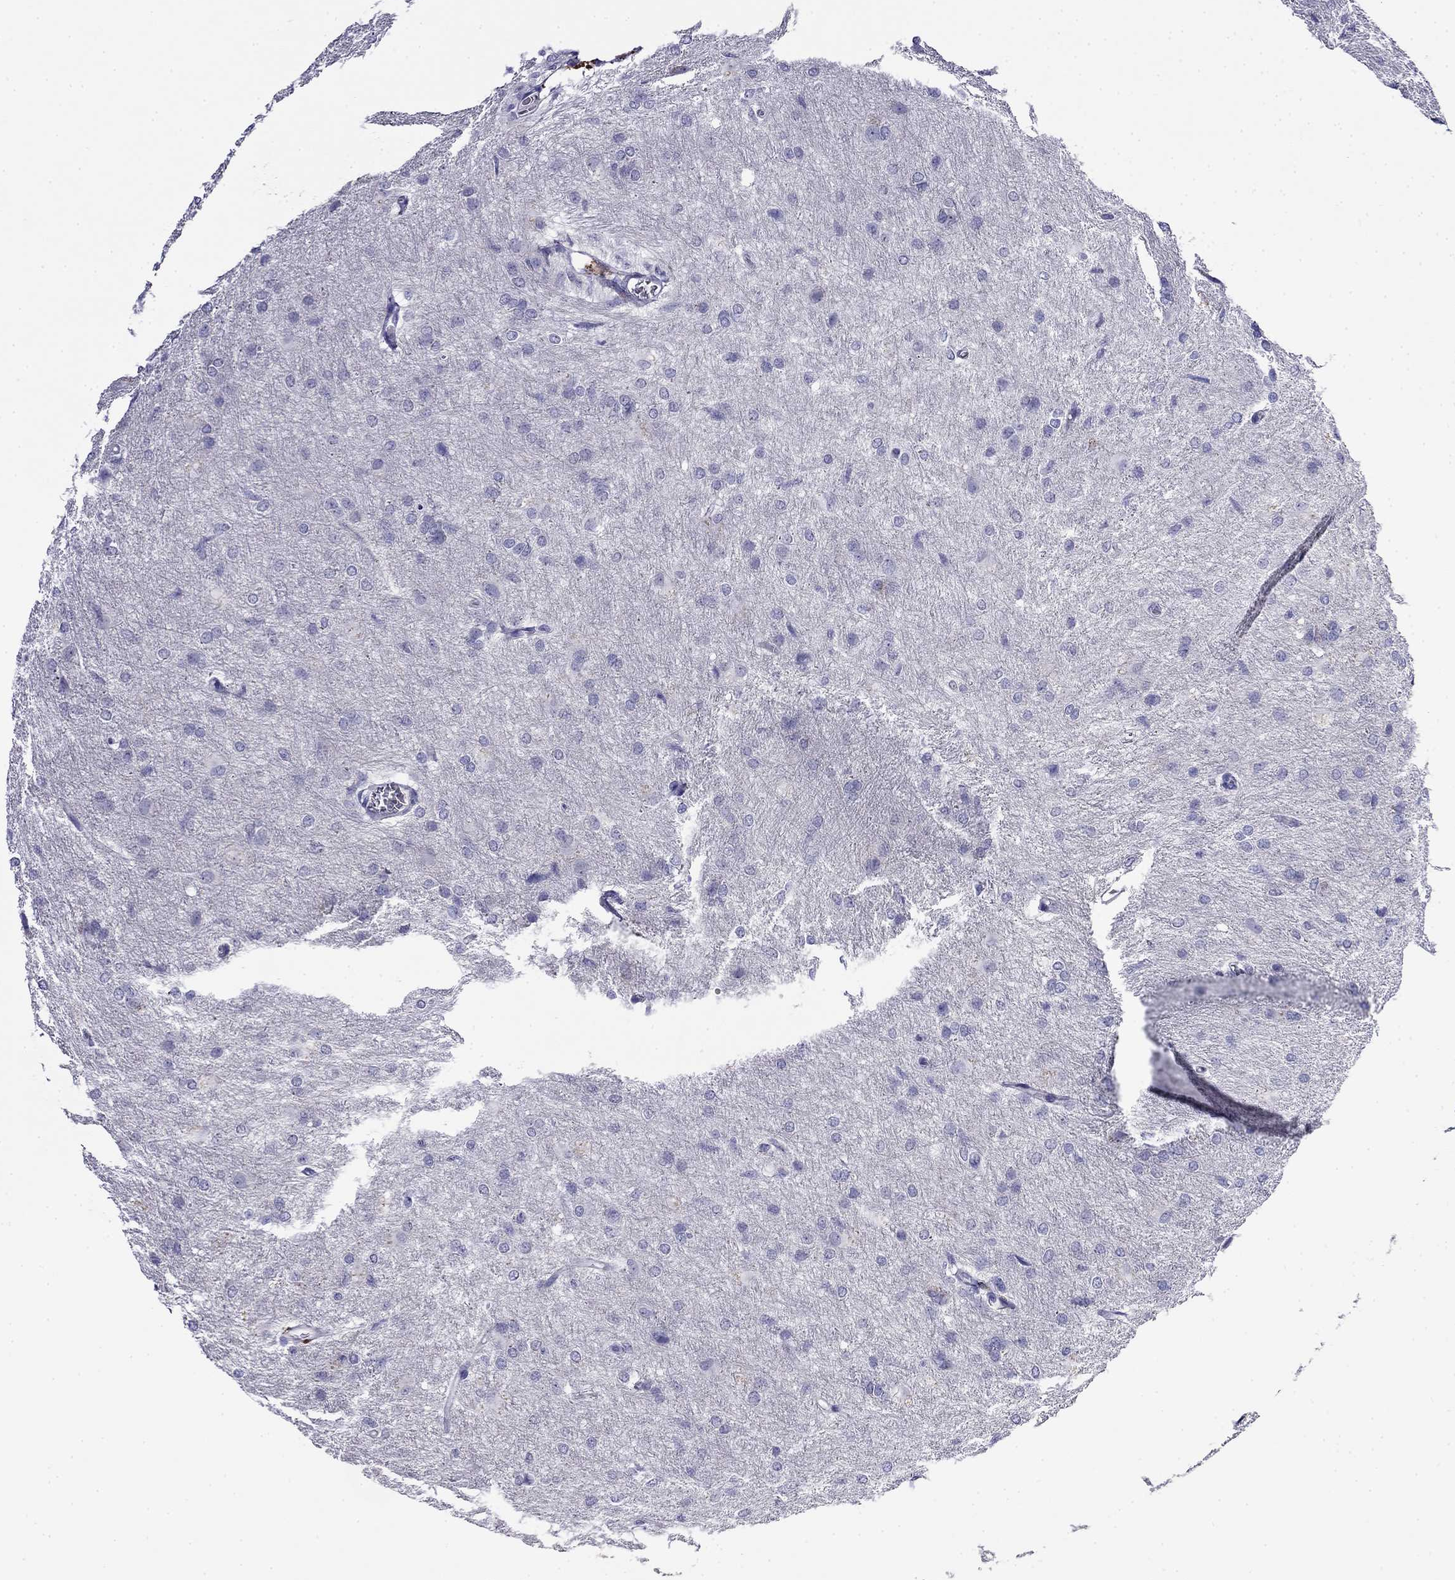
{"staining": {"intensity": "negative", "quantity": "none", "location": "none"}, "tissue": "glioma", "cell_type": "Tumor cells", "image_type": "cancer", "snomed": [{"axis": "morphology", "description": "Glioma, malignant, High grade"}, {"axis": "topography", "description": "Brain"}], "caption": "DAB immunohistochemical staining of glioma displays no significant positivity in tumor cells.", "gene": "MYO15A", "patient": {"sex": "male", "age": 68}}